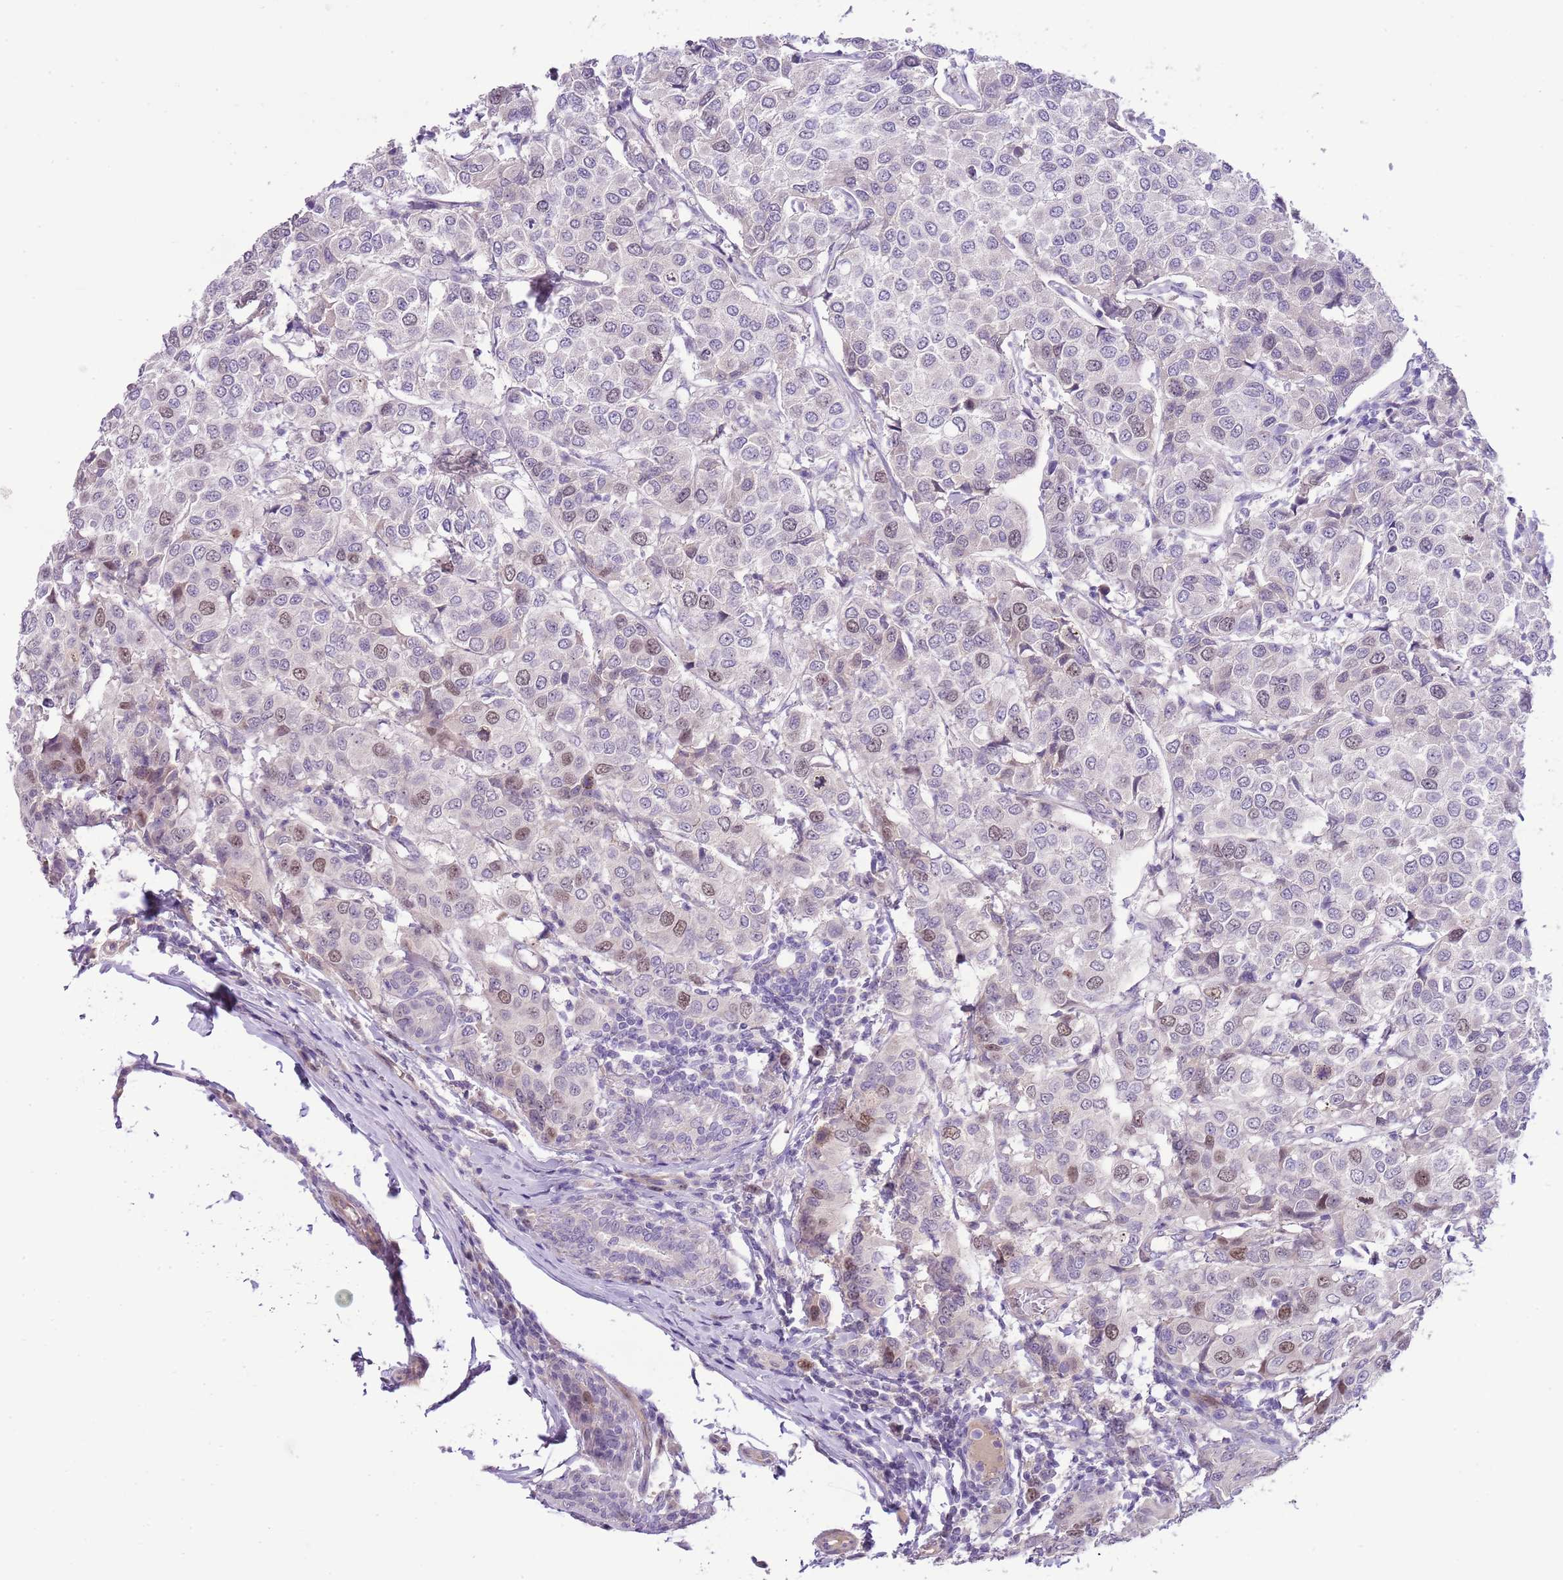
{"staining": {"intensity": "moderate", "quantity": "<25%", "location": "nuclear"}, "tissue": "breast cancer", "cell_type": "Tumor cells", "image_type": "cancer", "snomed": [{"axis": "morphology", "description": "Duct carcinoma"}, {"axis": "topography", "description": "Breast"}], "caption": "Immunohistochemistry photomicrograph of breast cancer stained for a protein (brown), which demonstrates low levels of moderate nuclear positivity in approximately <25% of tumor cells.", "gene": "FBRSL1", "patient": {"sex": "female", "age": 55}}